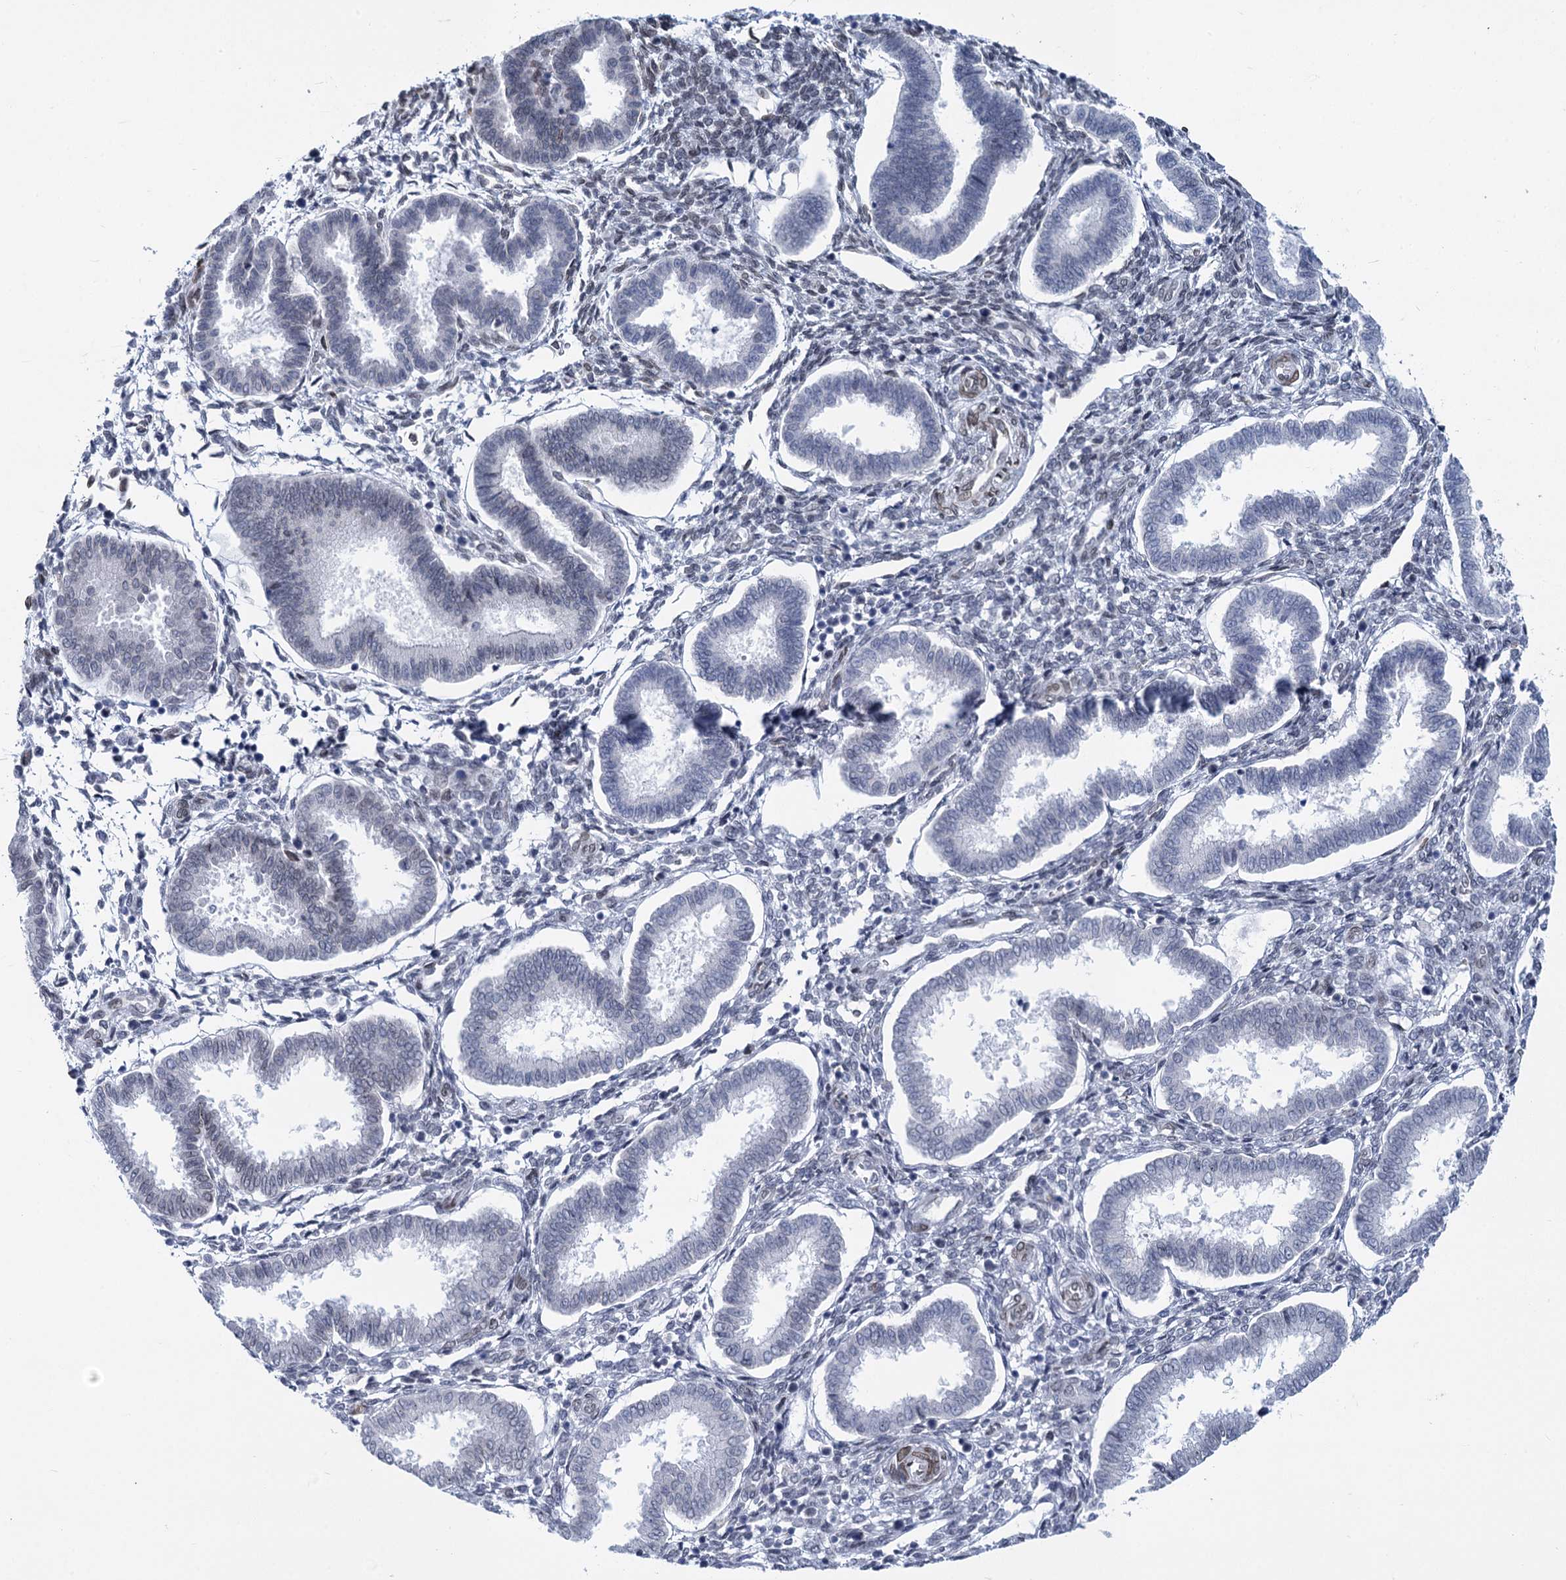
{"staining": {"intensity": "weak", "quantity": "<25%", "location": "nuclear"}, "tissue": "endometrium", "cell_type": "Cells in endometrial stroma", "image_type": "normal", "snomed": [{"axis": "morphology", "description": "Normal tissue, NOS"}, {"axis": "topography", "description": "Endometrium"}], "caption": "The IHC micrograph has no significant staining in cells in endometrial stroma of endometrium.", "gene": "PRSS35", "patient": {"sex": "female", "age": 24}}